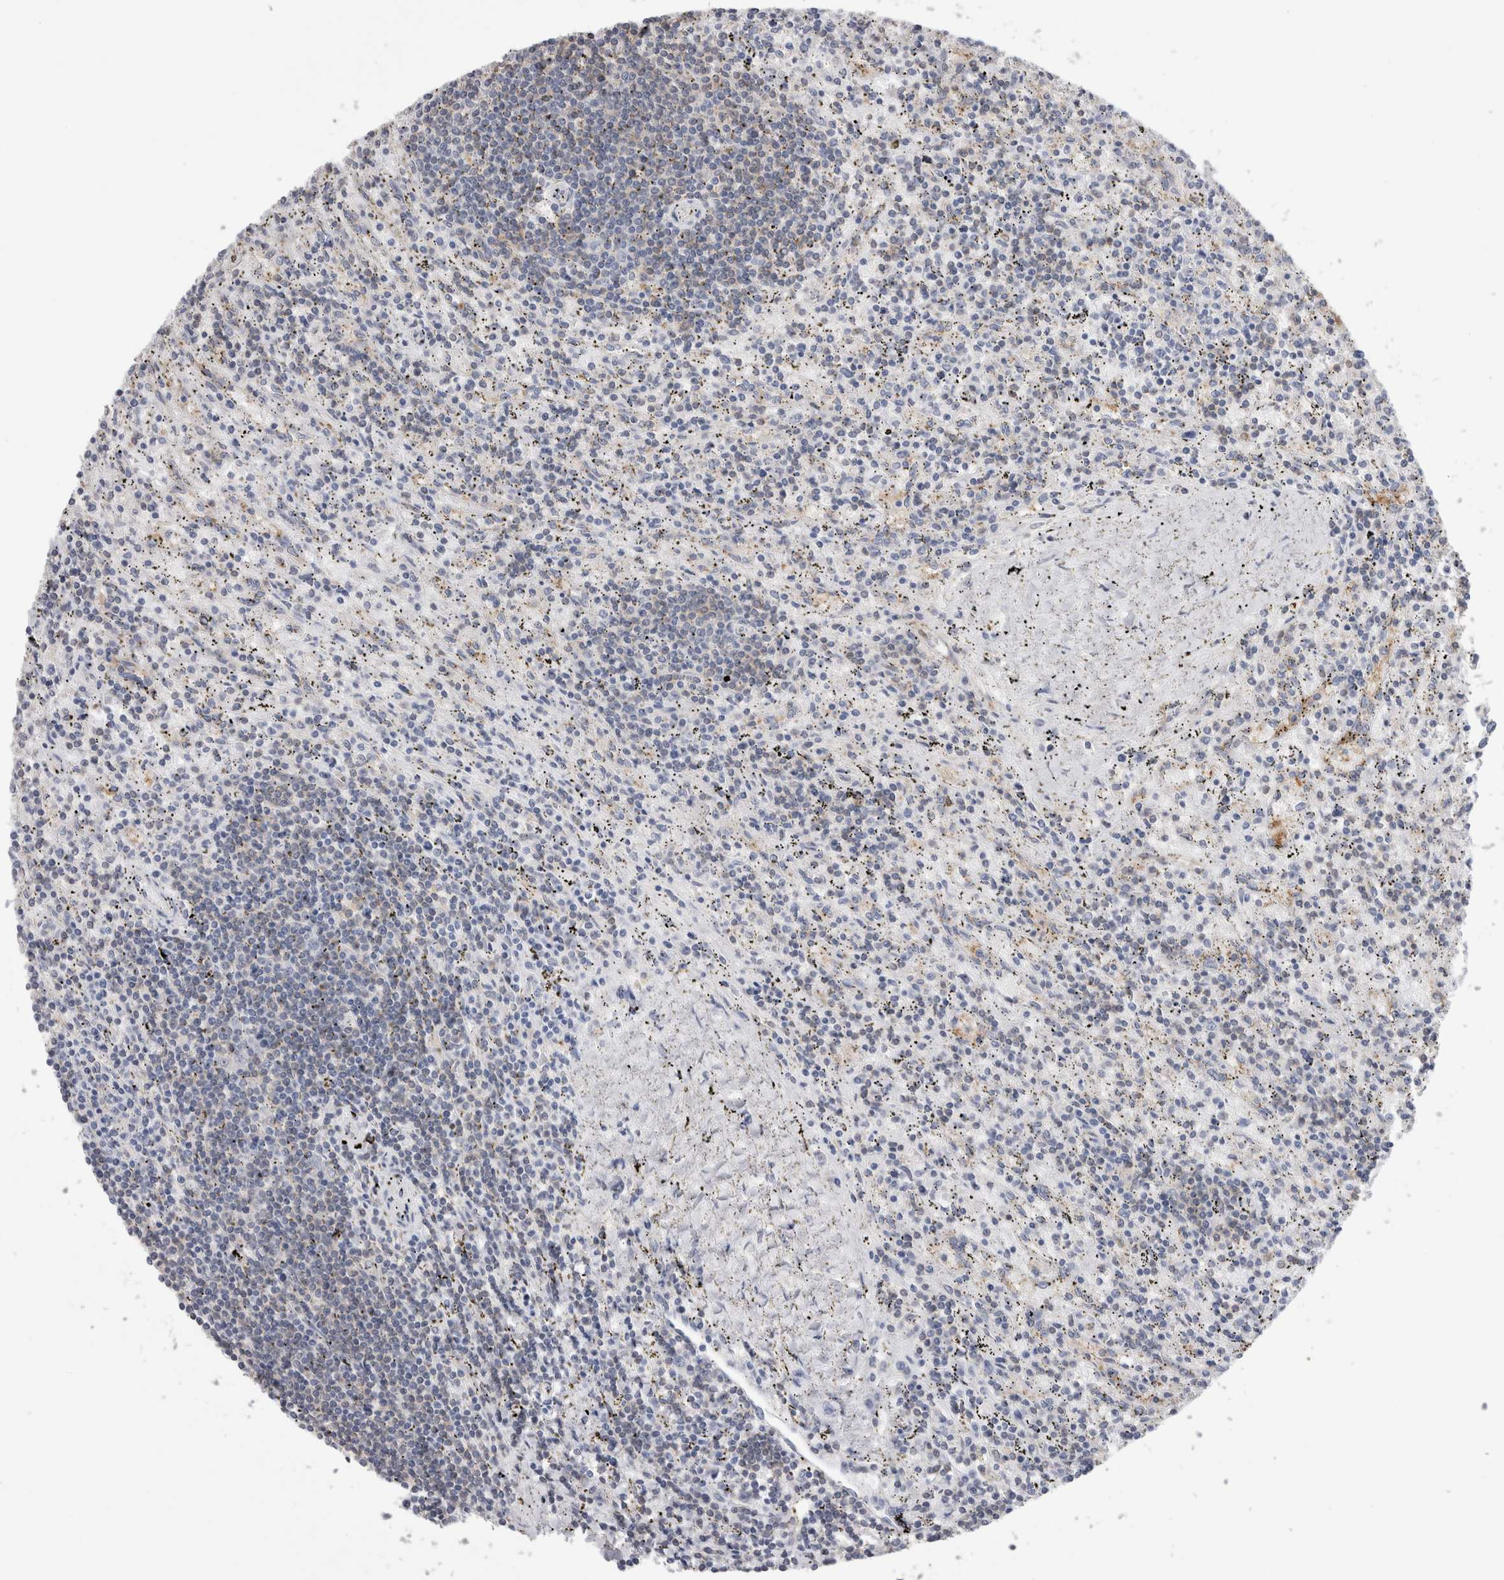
{"staining": {"intensity": "negative", "quantity": "none", "location": "none"}, "tissue": "lymphoma", "cell_type": "Tumor cells", "image_type": "cancer", "snomed": [{"axis": "morphology", "description": "Malignant lymphoma, non-Hodgkin's type, Low grade"}, {"axis": "topography", "description": "Spleen"}], "caption": "This photomicrograph is of lymphoma stained with IHC to label a protein in brown with the nuclei are counter-stained blue. There is no staining in tumor cells.", "gene": "SCRN1", "patient": {"sex": "male", "age": 76}}